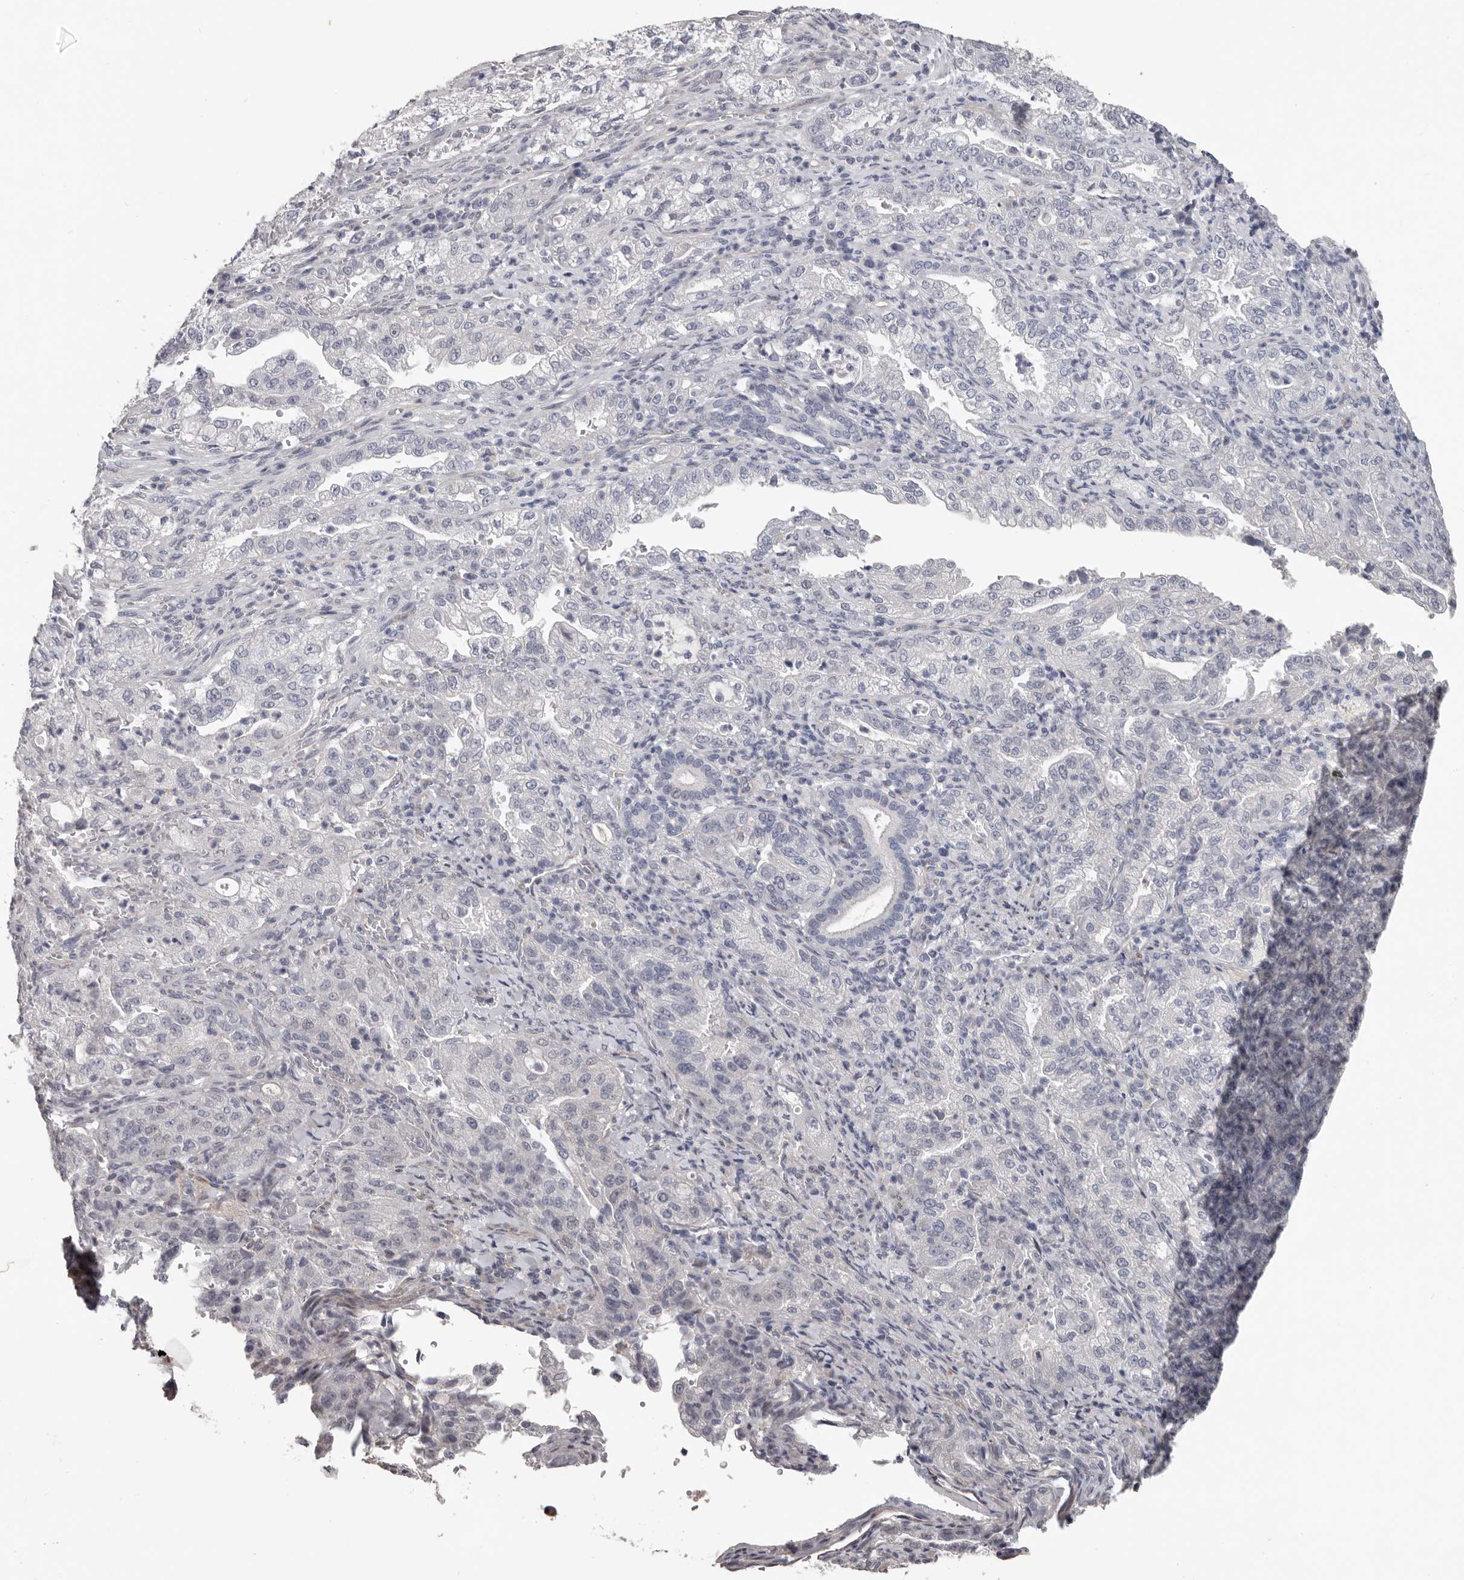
{"staining": {"intensity": "negative", "quantity": "none", "location": "none"}, "tissue": "pancreatic cancer", "cell_type": "Tumor cells", "image_type": "cancer", "snomed": [{"axis": "morphology", "description": "Adenocarcinoma, NOS"}, {"axis": "topography", "description": "Pancreas"}], "caption": "There is no significant staining in tumor cells of pancreatic cancer. (Stains: DAB (3,3'-diaminobenzidine) immunohistochemistry (IHC) with hematoxylin counter stain, Microscopy: brightfield microscopy at high magnification).", "gene": "RNF217", "patient": {"sex": "female", "age": 78}}